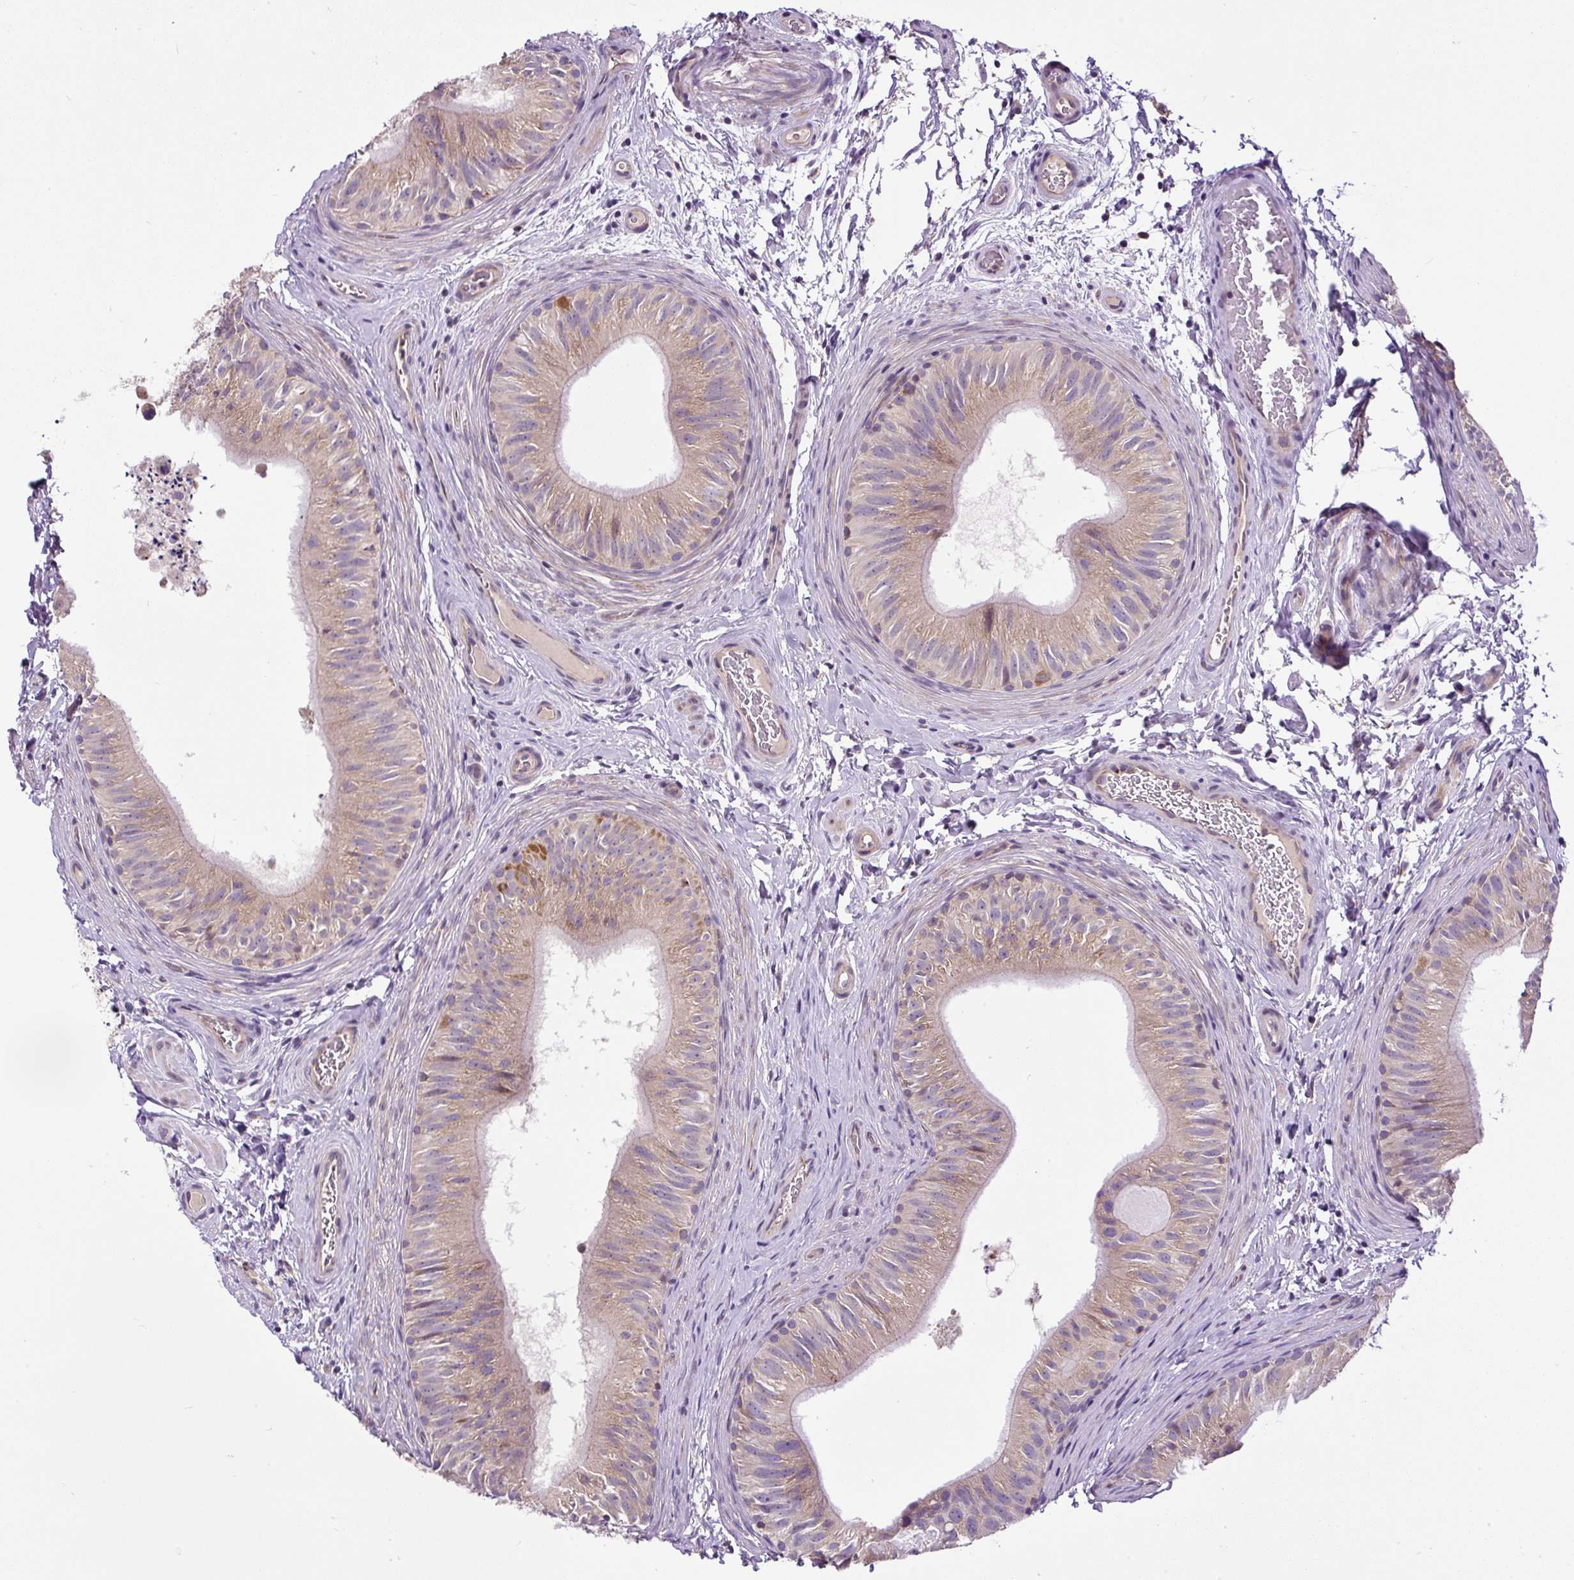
{"staining": {"intensity": "moderate", "quantity": "25%-75%", "location": "cytoplasmic/membranous"}, "tissue": "epididymis", "cell_type": "Glandular cells", "image_type": "normal", "snomed": [{"axis": "morphology", "description": "Normal tissue, NOS"}, {"axis": "topography", "description": "Epididymis"}], "caption": "Immunohistochemical staining of unremarkable human epididymis reveals medium levels of moderate cytoplasmic/membranous expression in about 25%-75% of glandular cells. Using DAB (3,3'-diaminobenzidine) (brown) and hematoxylin (blue) stains, captured at high magnification using brightfield microscopy.", "gene": "ZNF547", "patient": {"sex": "male", "age": 24}}